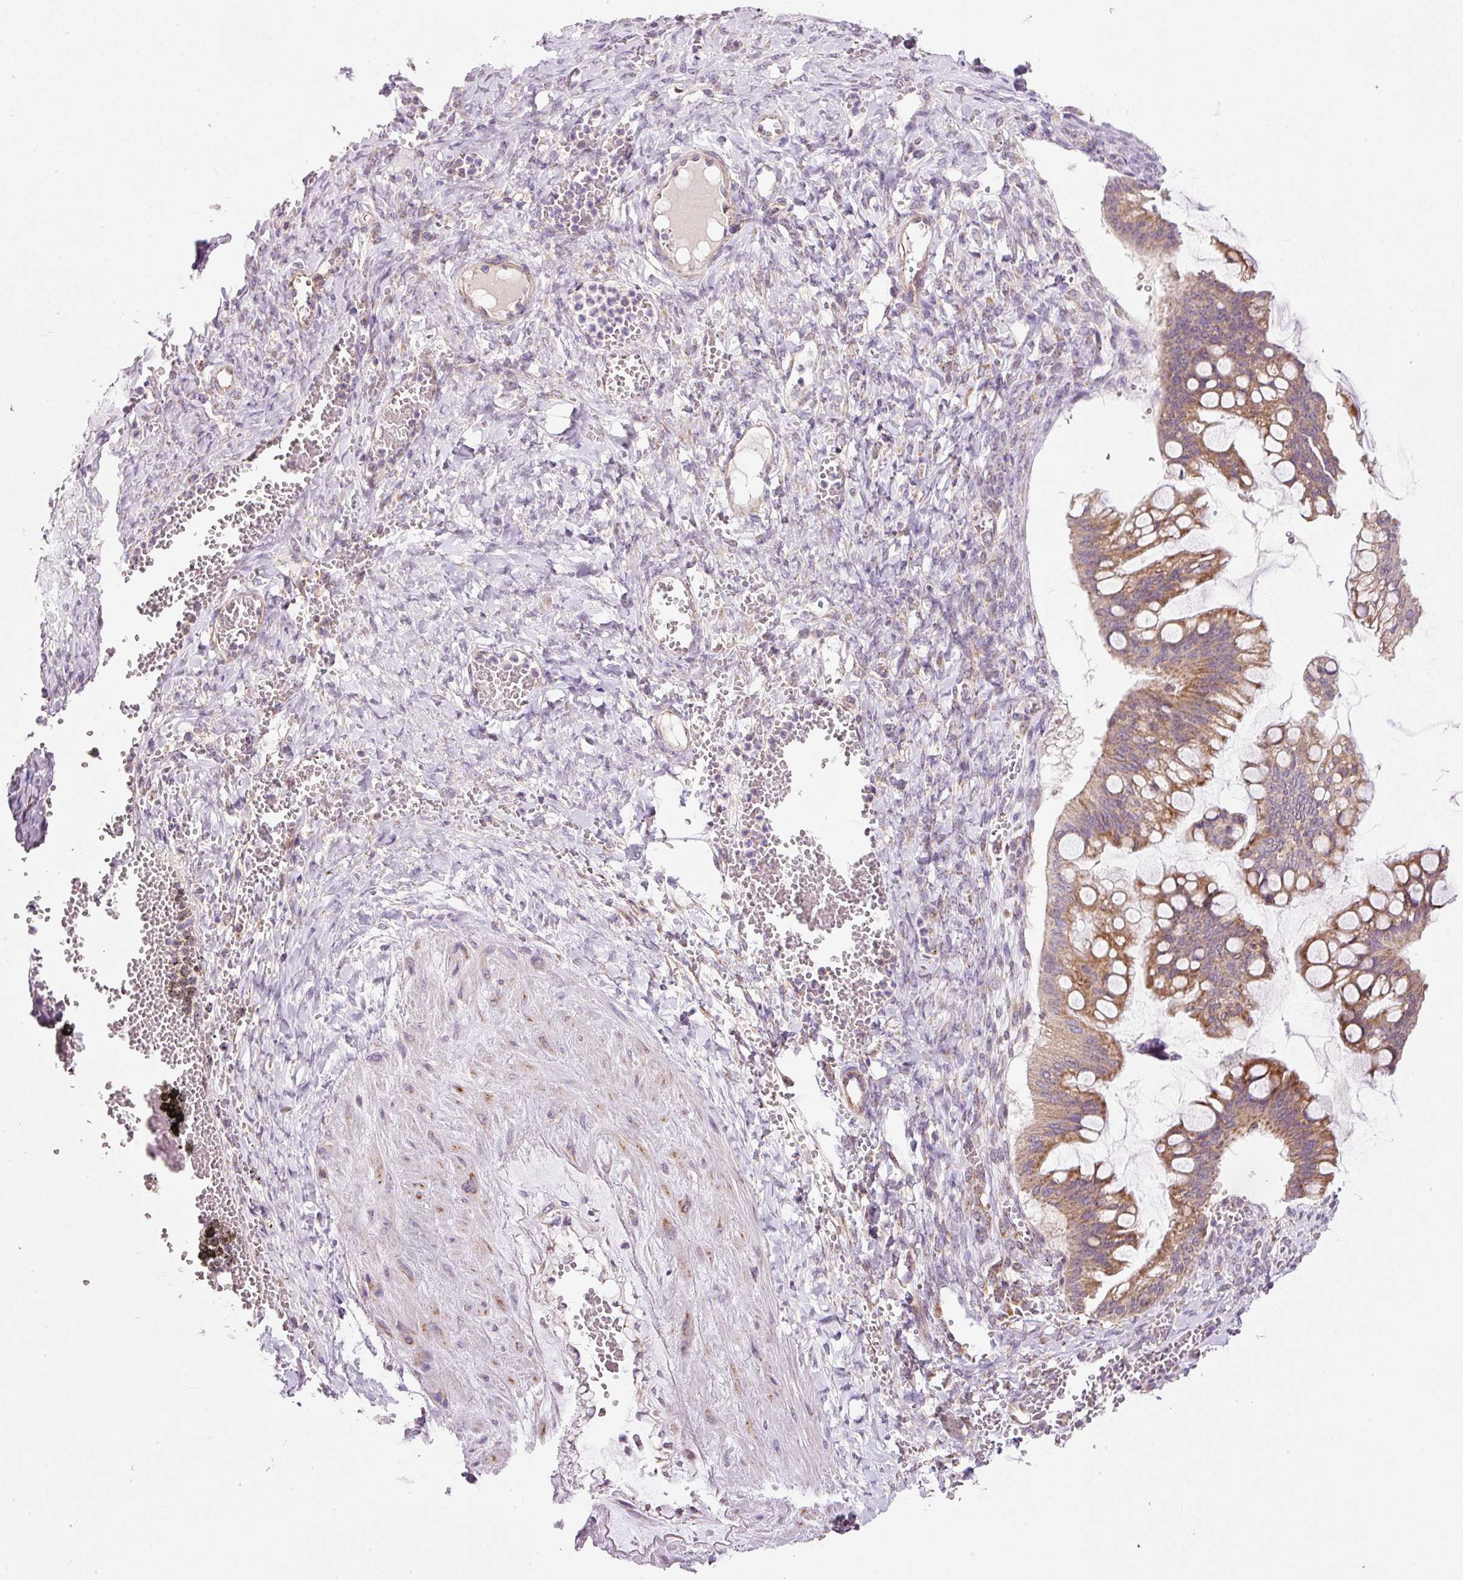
{"staining": {"intensity": "moderate", "quantity": ">75%", "location": "cytoplasmic/membranous"}, "tissue": "ovarian cancer", "cell_type": "Tumor cells", "image_type": "cancer", "snomed": [{"axis": "morphology", "description": "Cystadenocarcinoma, mucinous, NOS"}, {"axis": "topography", "description": "Ovary"}], "caption": "A histopathology image of human ovarian cancer stained for a protein shows moderate cytoplasmic/membranous brown staining in tumor cells. (Brightfield microscopy of DAB IHC at high magnification).", "gene": "FAM78B", "patient": {"sex": "female", "age": 73}}